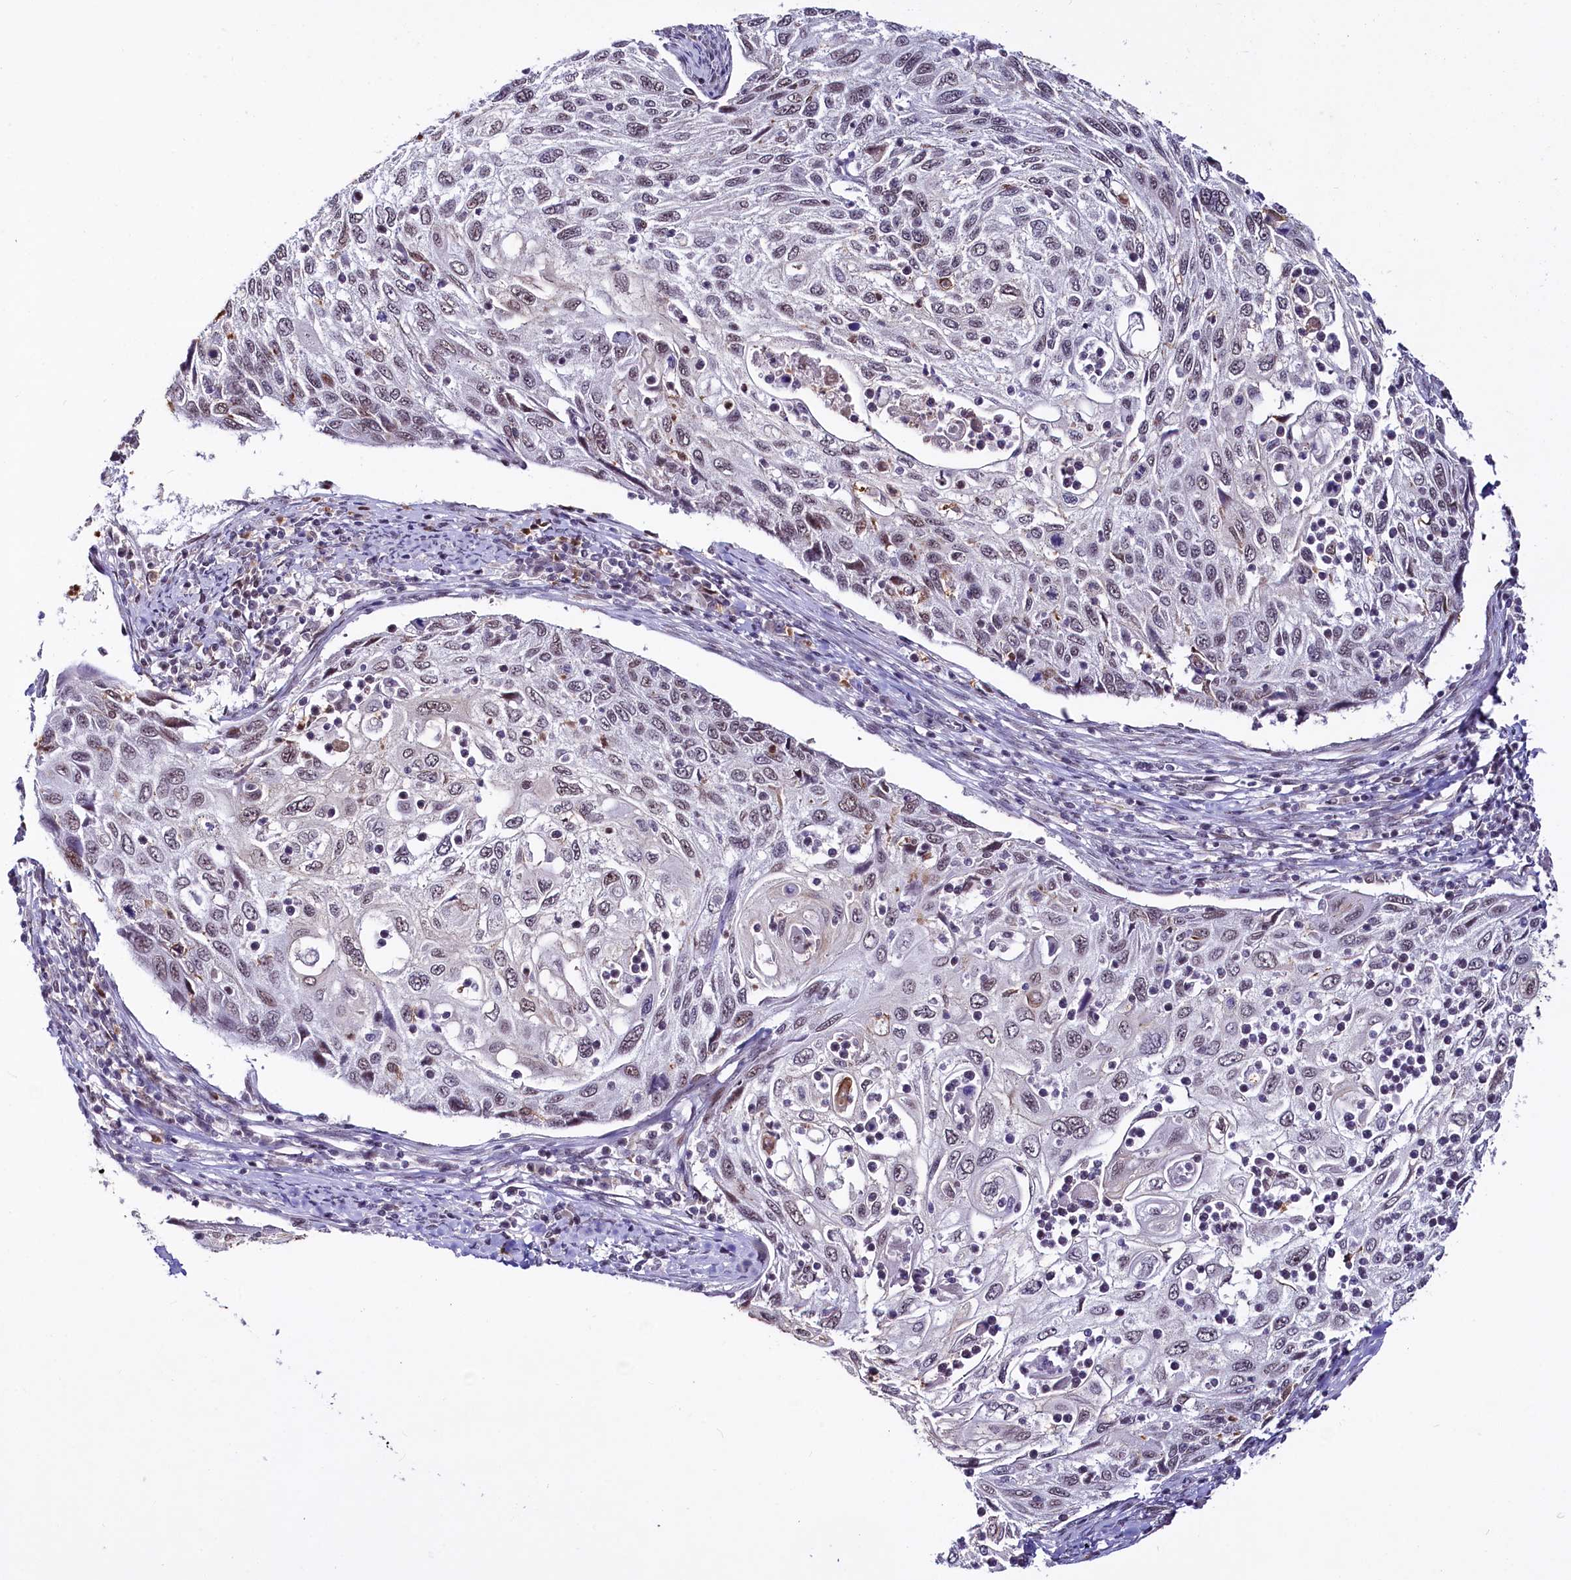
{"staining": {"intensity": "weak", "quantity": "<25%", "location": "nuclear"}, "tissue": "cervical cancer", "cell_type": "Tumor cells", "image_type": "cancer", "snomed": [{"axis": "morphology", "description": "Squamous cell carcinoma, NOS"}, {"axis": "topography", "description": "Cervix"}], "caption": "This is a photomicrograph of immunohistochemistry staining of cervical cancer, which shows no expression in tumor cells.", "gene": "SCAF11", "patient": {"sex": "female", "age": 70}}